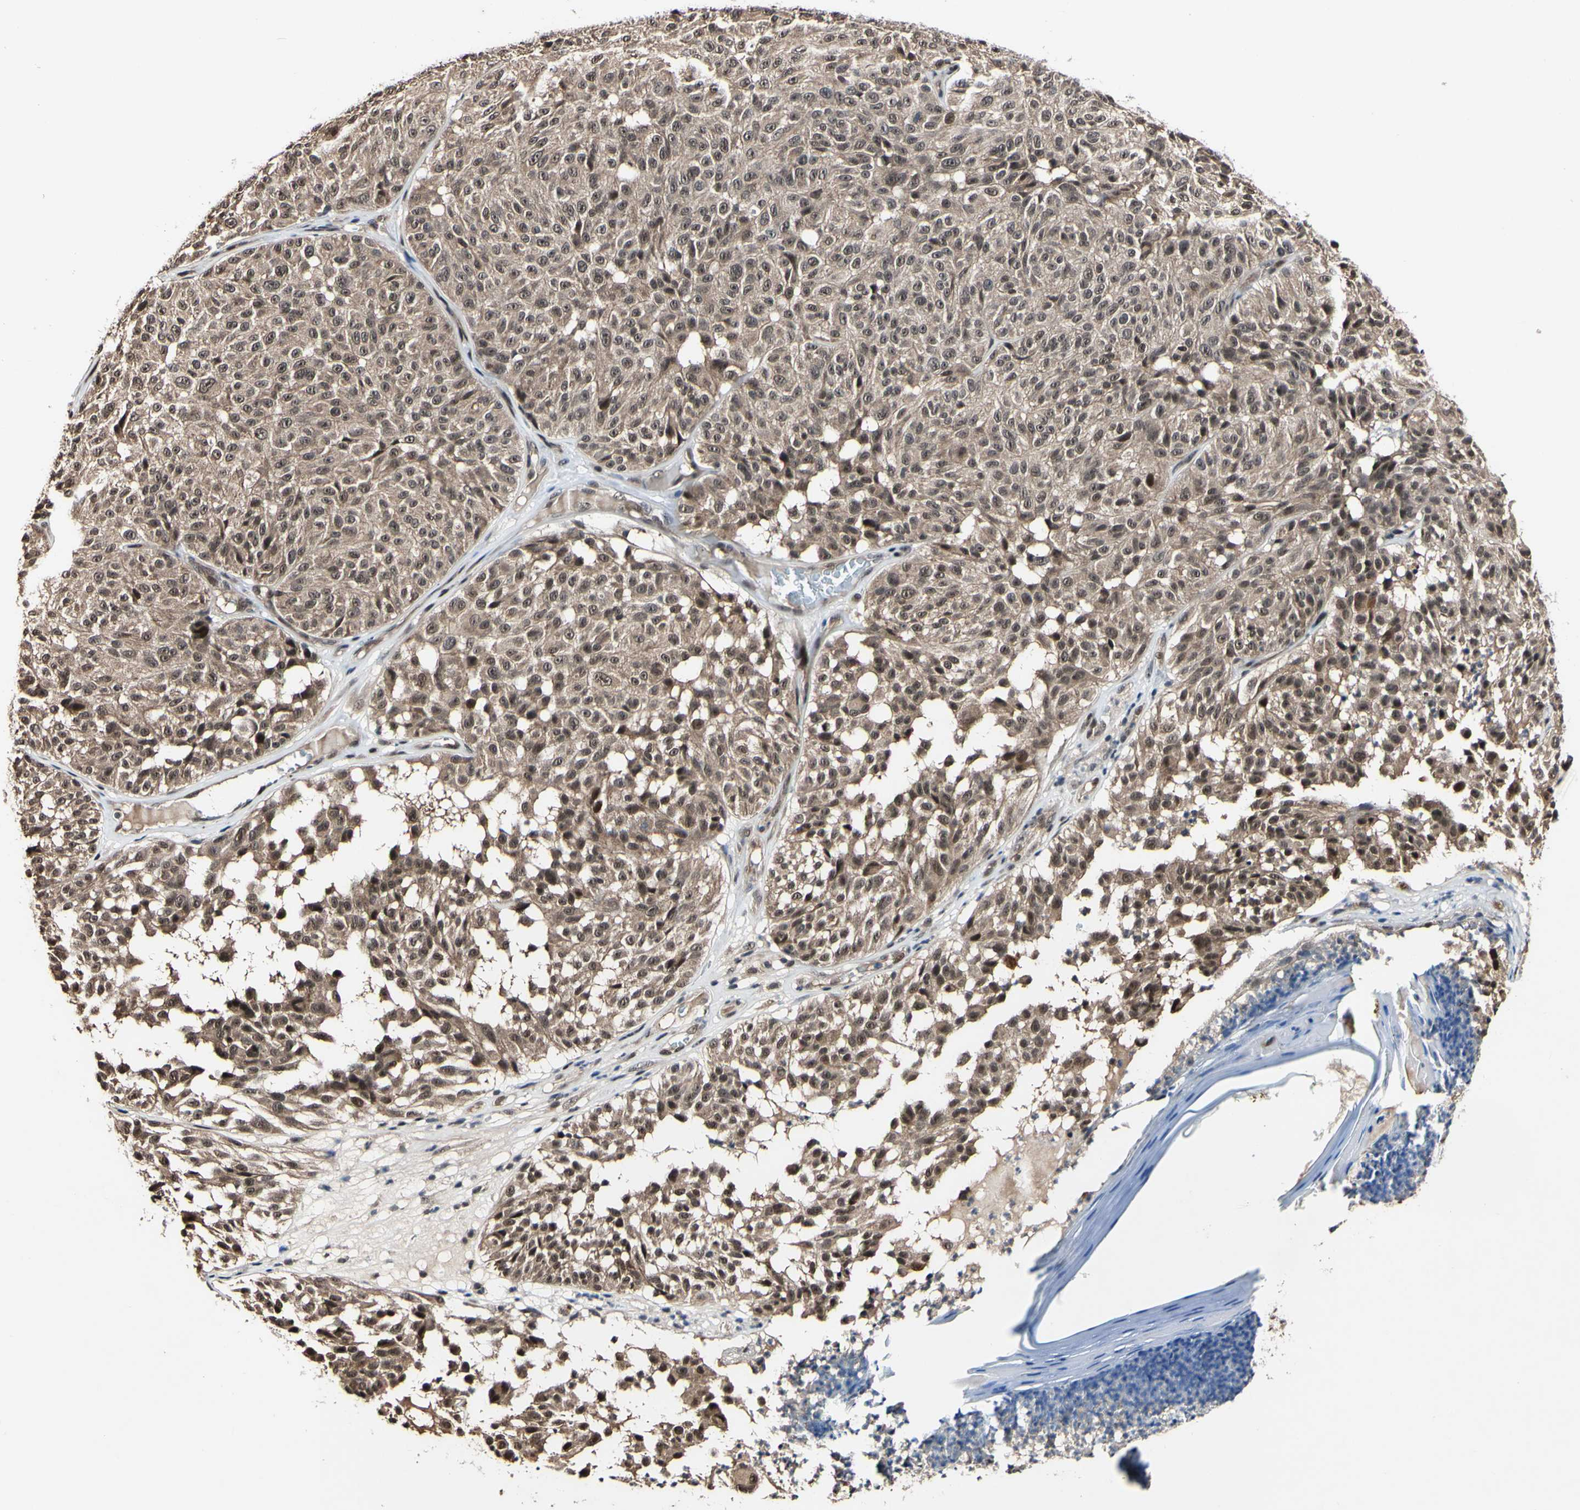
{"staining": {"intensity": "weak", "quantity": ">75%", "location": "cytoplasmic/membranous,nuclear"}, "tissue": "melanoma", "cell_type": "Tumor cells", "image_type": "cancer", "snomed": [{"axis": "morphology", "description": "Malignant melanoma, NOS"}, {"axis": "topography", "description": "Skin"}], "caption": "High-power microscopy captured an IHC histopathology image of melanoma, revealing weak cytoplasmic/membranous and nuclear positivity in approximately >75% of tumor cells.", "gene": "PSMD10", "patient": {"sex": "female", "age": 46}}